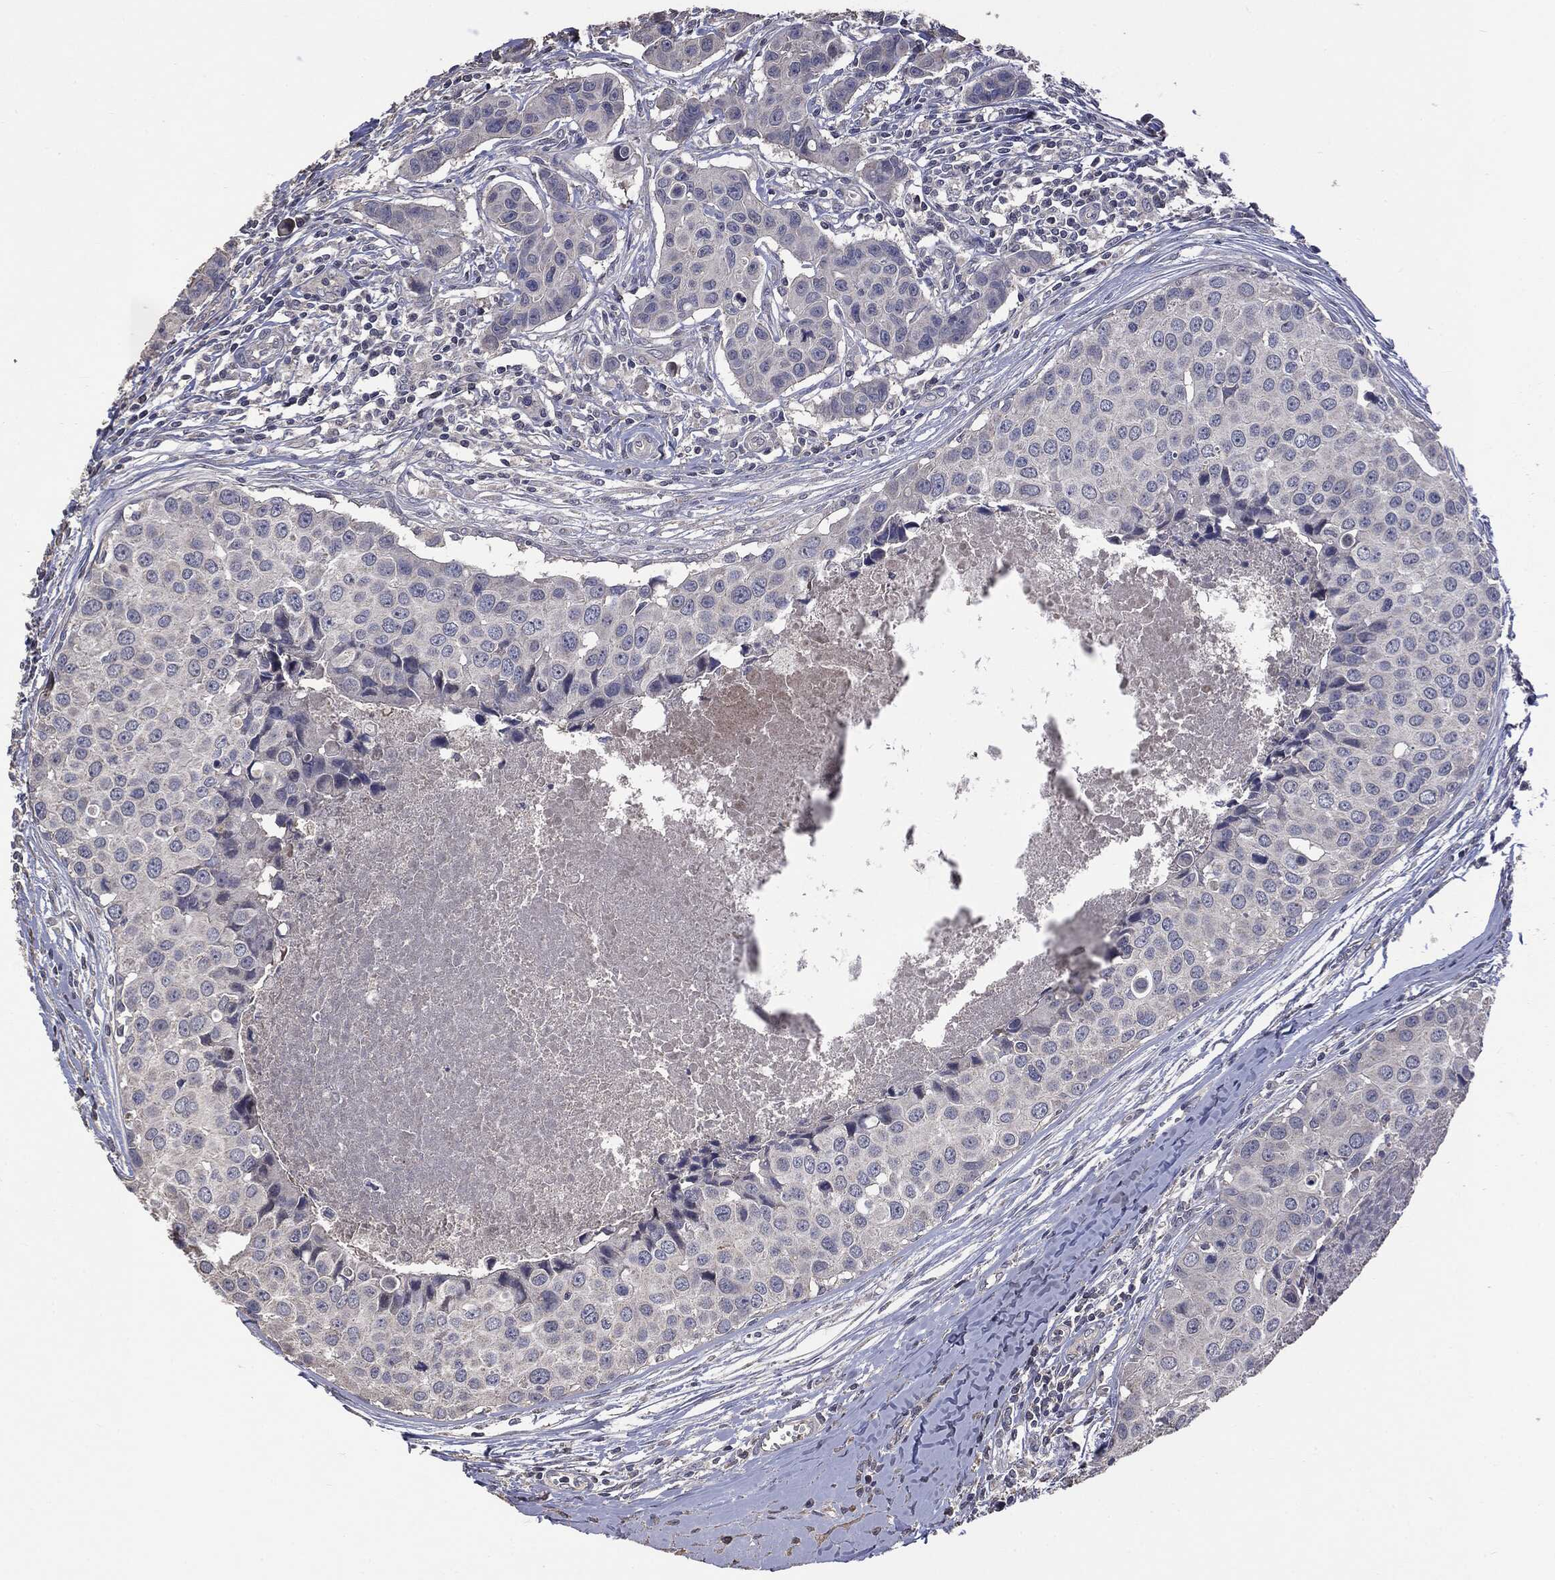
{"staining": {"intensity": "negative", "quantity": "none", "location": "none"}, "tissue": "breast cancer", "cell_type": "Tumor cells", "image_type": "cancer", "snomed": [{"axis": "morphology", "description": "Duct carcinoma"}, {"axis": "topography", "description": "Breast"}], "caption": "Infiltrating ductal carcinoma (breast) was stained to show a protein in brown. There is no significant positivity in tumor cells.", "gene": "MTOR", "patient": {"sex": "female", "age": 24}}